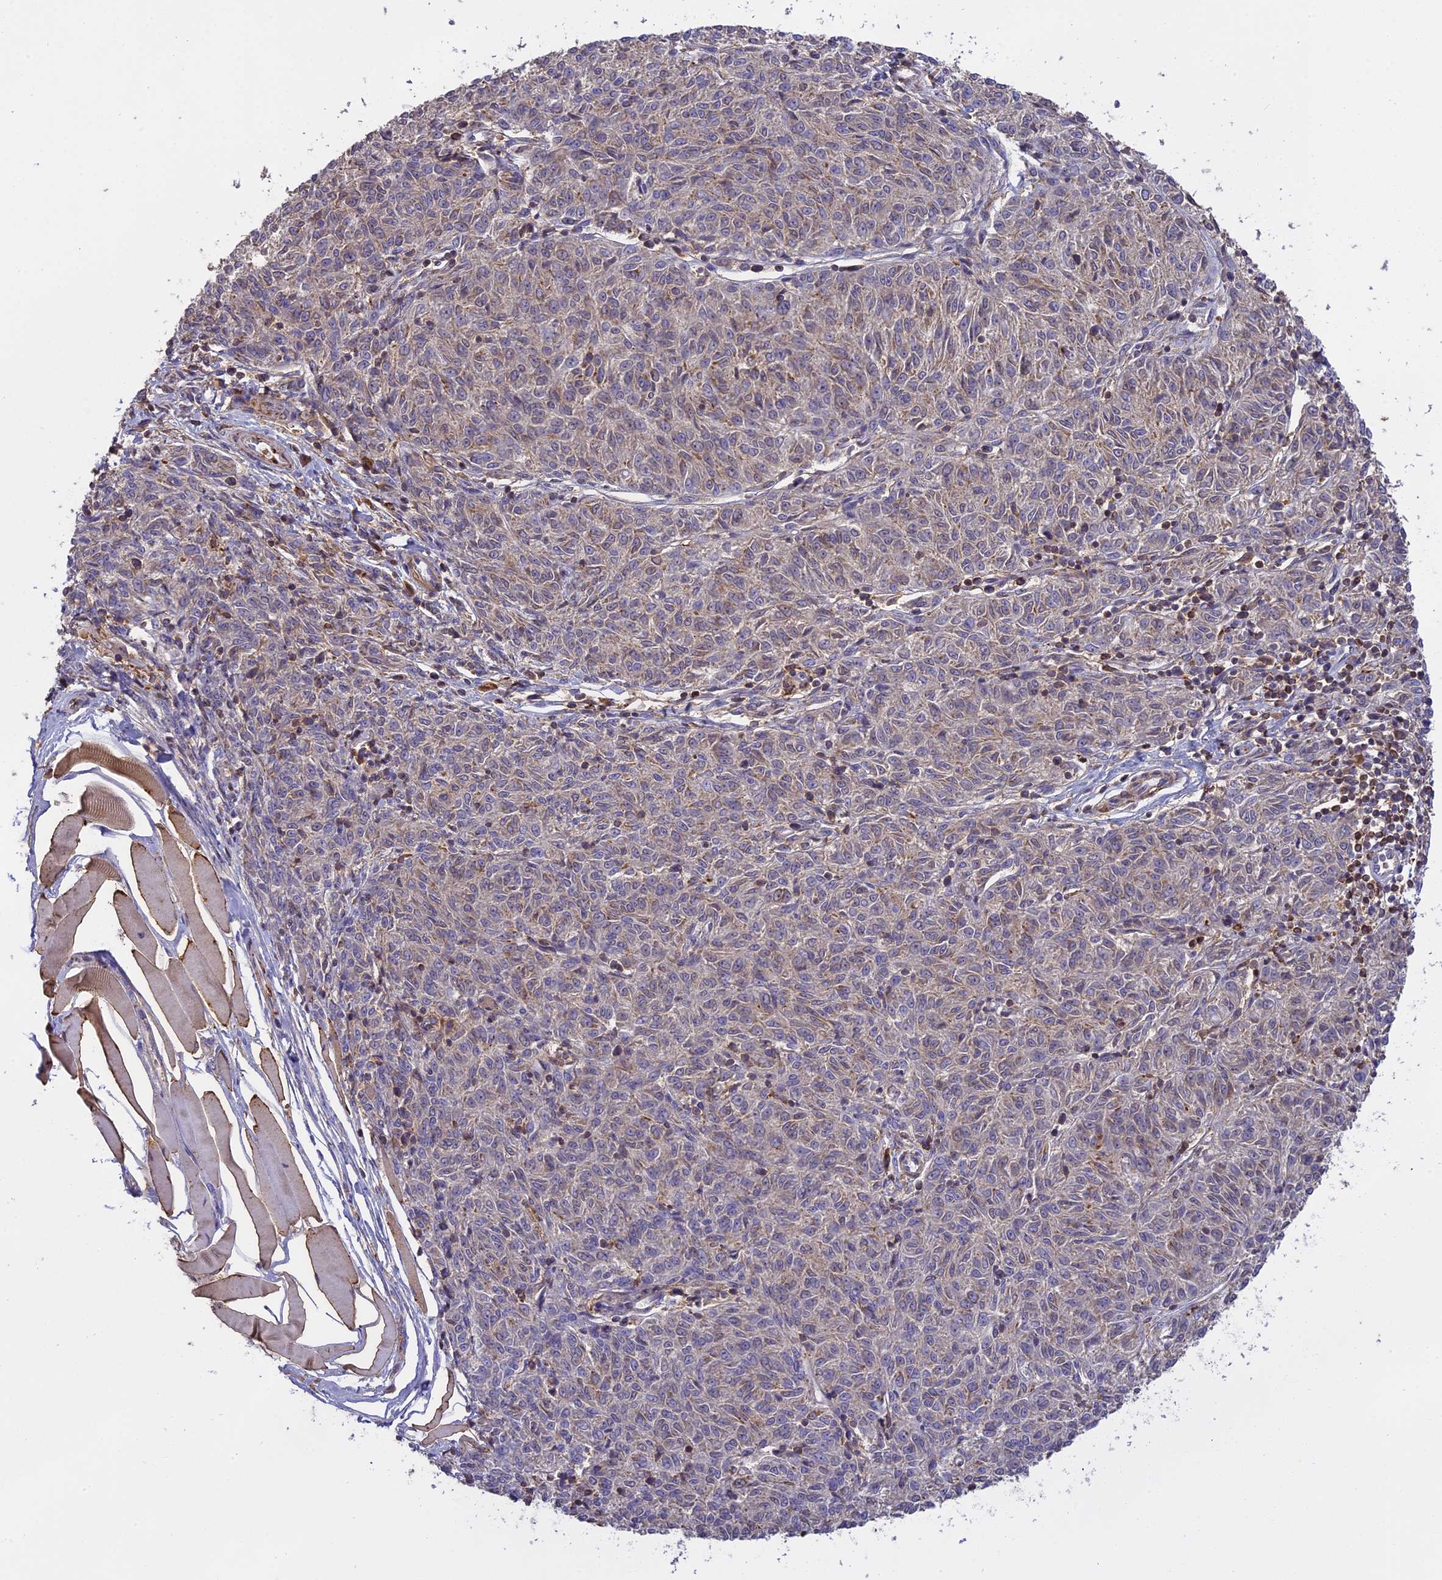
{"staining": {"intensity": "weak", "quantity": "<25%", "location": "cytoplasmic/membranous"}, "tissue": "melanoma", "cell_type": "Tumor cells", "image_type": "cancer", "snomed": [{"axis": "morphology", "description": "Malignant melanoma, NOS"}, {"axis": "topography", "description": "Skin"}], "caption": "Malignant melanoma was stained to show a protein in brown. There is no significant expression in tumor cells. (DAB immunohistochemistry, high magnification).", "gene": "CFAP119", "patient": {"sex": "female", "age": 72}}